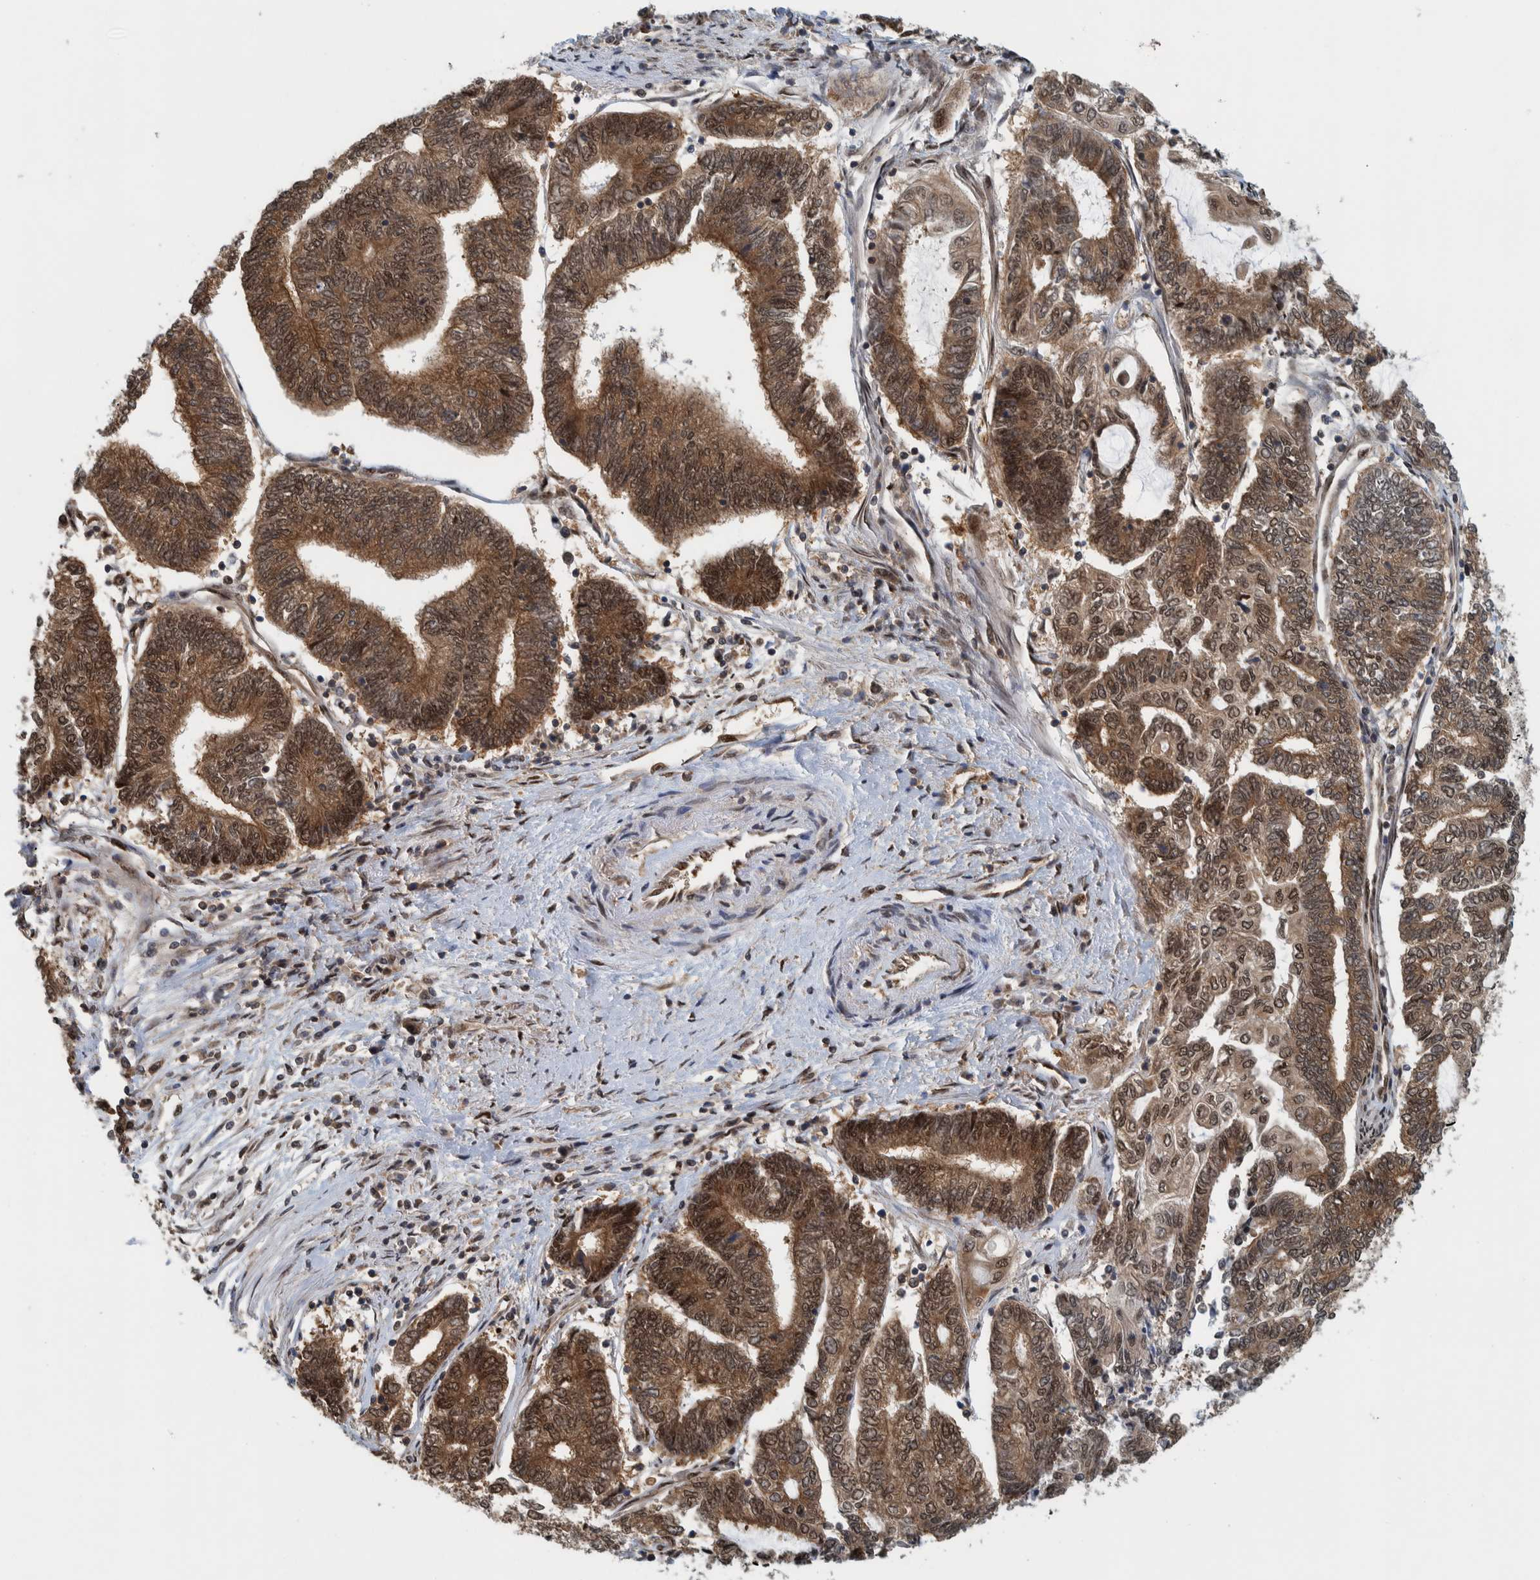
{"staining": {"intensity": "moderate", "quantity": ">75%", "location": "cytoplasmic/membranous,nuclear"}, "tissue": "endometrial cancer", "cell_type": "Tumor cells", "image_type": "cancer", "snomed": [{"axis": "morphology", "description": "Adenocarcinoma, NOS"}, {"axis": "topography", "description": "Uterus"}, {"axis": "topography", "description": "Endometrium"}], "caption": "Endometrial cancer stained with immunohistochemistry (IHC) displays moderate cytoplasmic/membranous and nuclear positivity in approximately >75% of tumor cells.", "gene": "COPS3", "patient": {"sex": "female", "age": 70}}